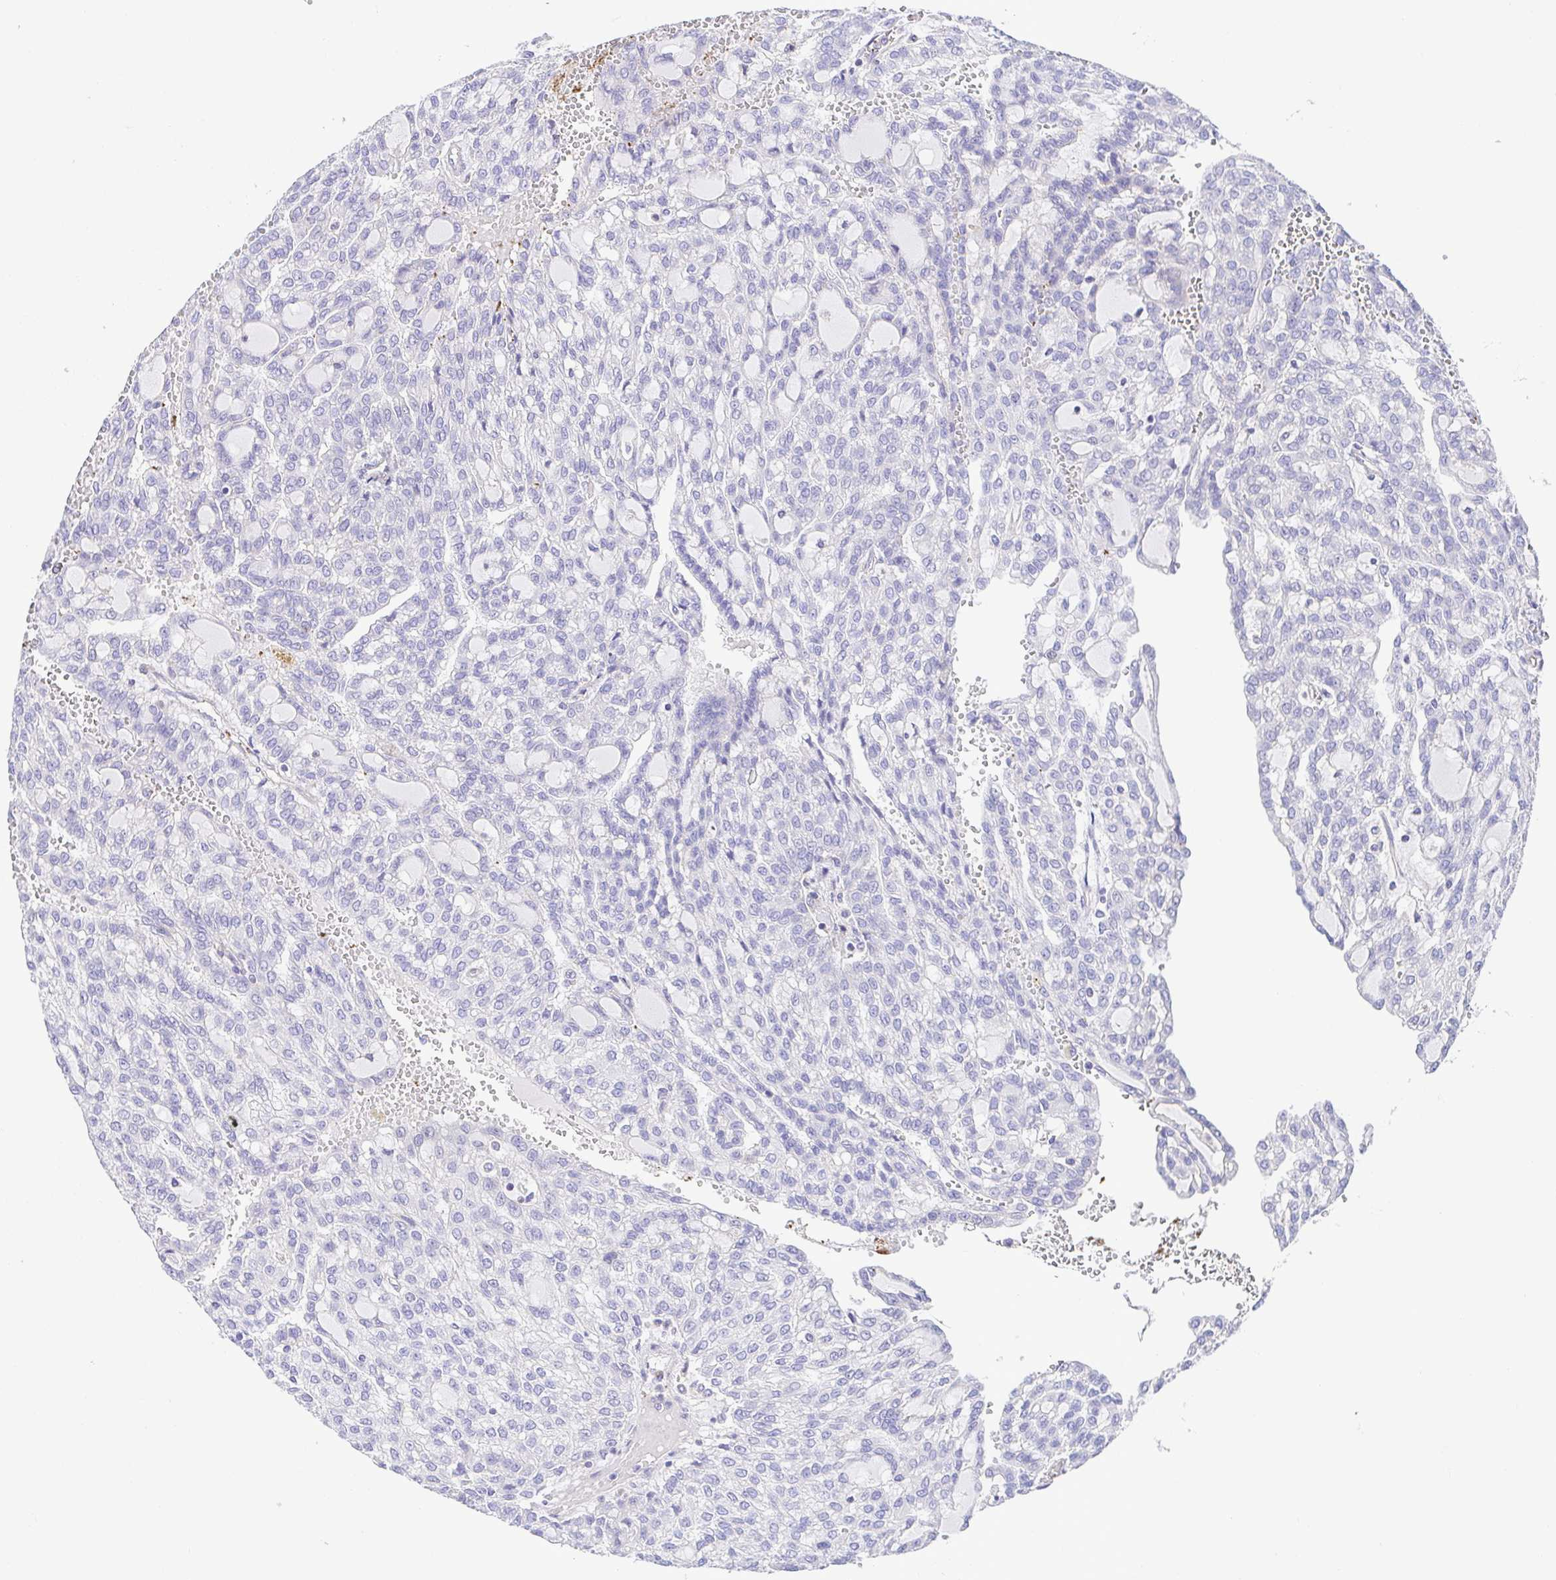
{"staining": {"intensity": "negative", "quantity": "none", "location": "none"}, "tissue": "renal cancer", "cell_type": "Tumor cells", "image_type": "cancer", "snomed": [{"axis": "morphology", "description": "Adenocarcinoma, NOS"}, {"axis": "topography", "description": "Kidney"}], "caption": "Tumor cells show no significant positivity in renal adenocarcinoma.", "gene": "PRR14L", "patient": {"sex": "male", "age": 63}}